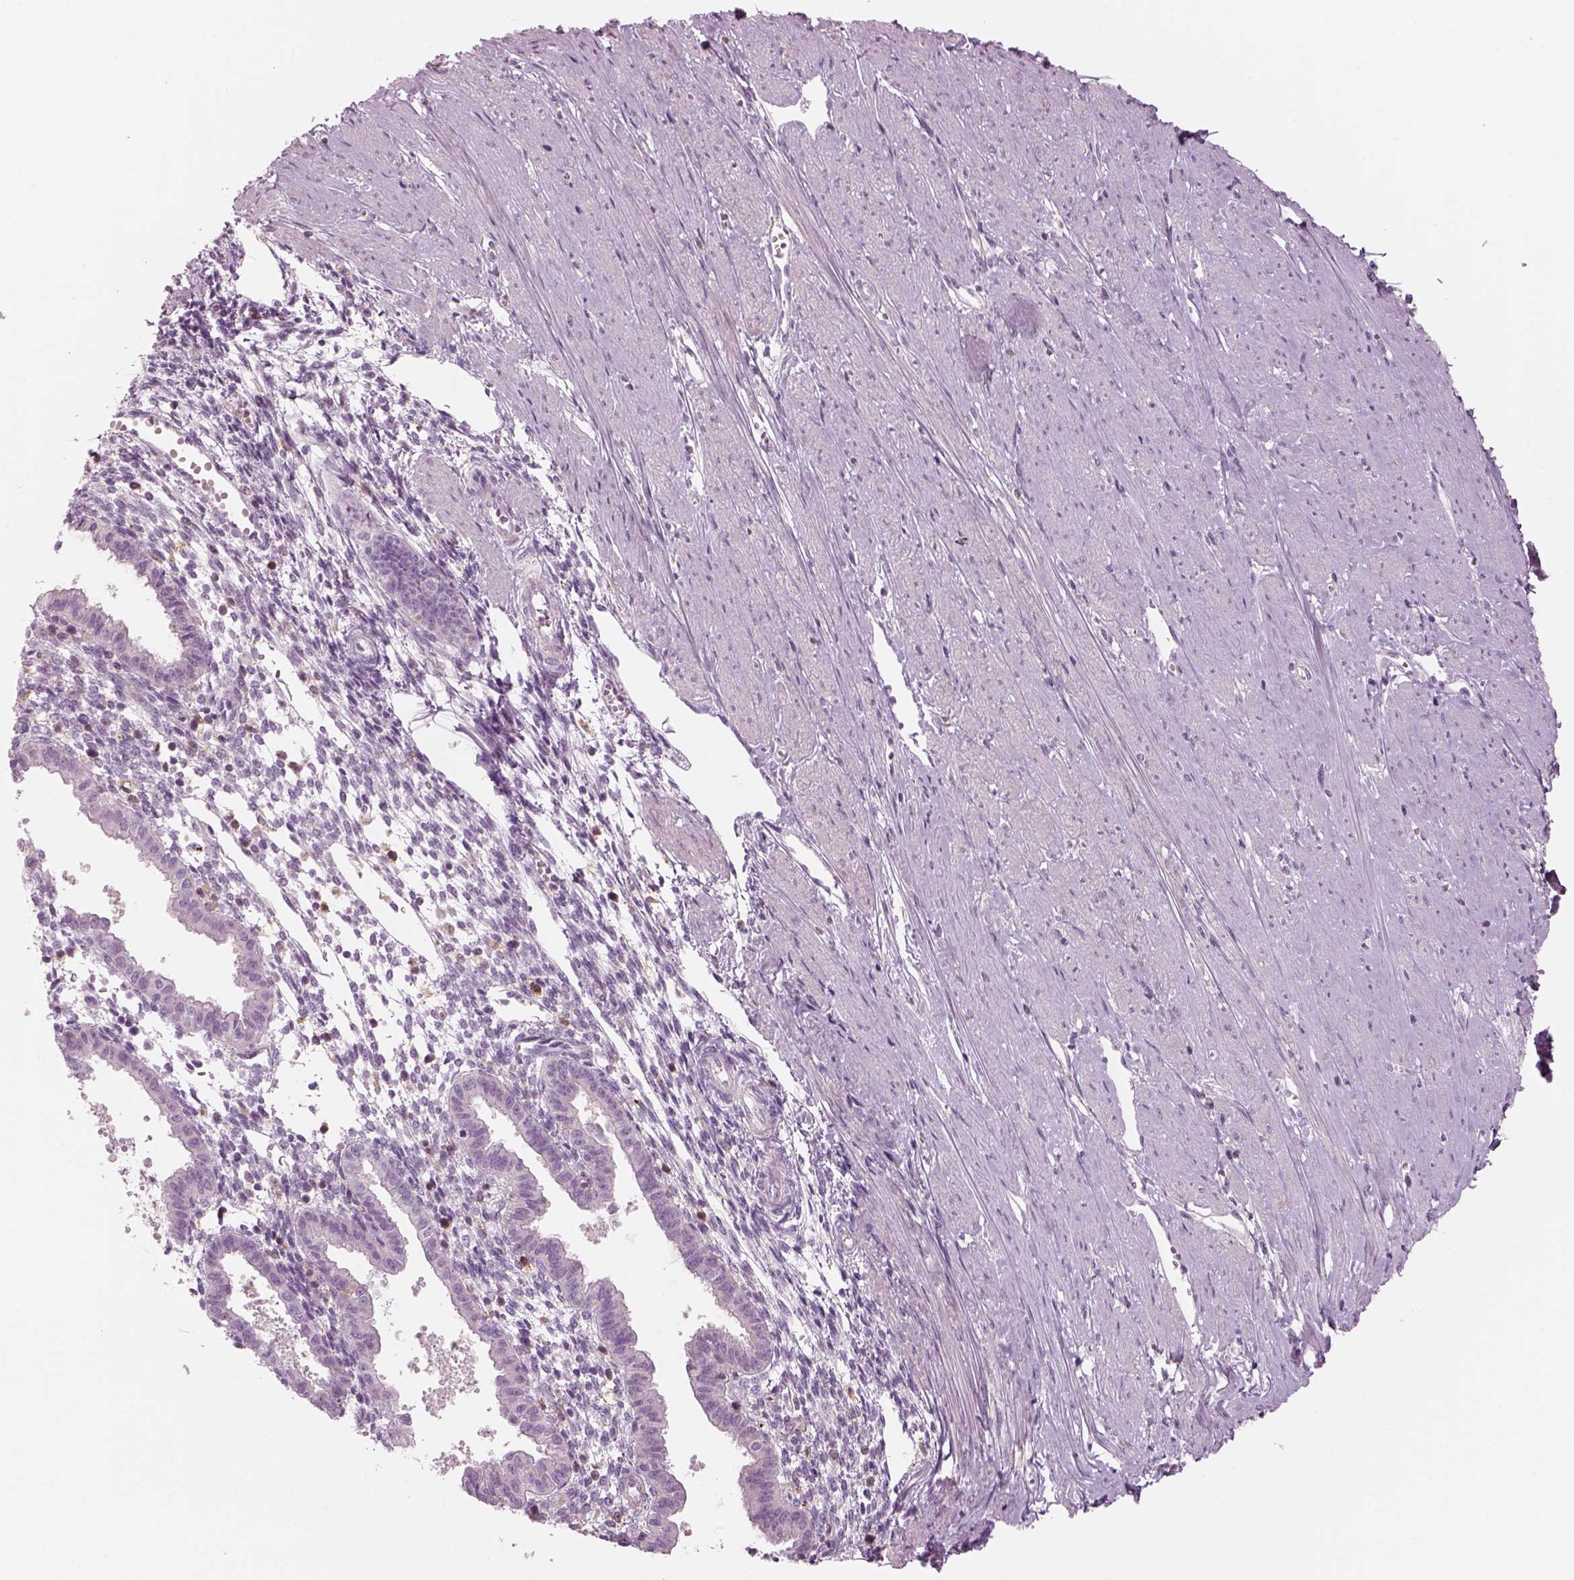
{"staining": {"intensity": "negative", "quantity": "none", "location": "none"}, "tissue": "endometrium", "cell_type": "Cells in endometrial stroma", "image_type": "normal", "snomed": [{"axis": "morphology", "description": "Normal tissue, NOS"}, {"axis": "topography", "description": "Endometrium"}], "caption": "IHC histopathology image of unremarkable endometrium stained for a protein (brown), which demonstrates no expression in cells in endometrial stroma. (DAB (3,3'-diaminobenzidine) immunohistochemistry, high magnification).", "gene": "SLC1A7", "patient": {"sex": "female", "age": 37}}